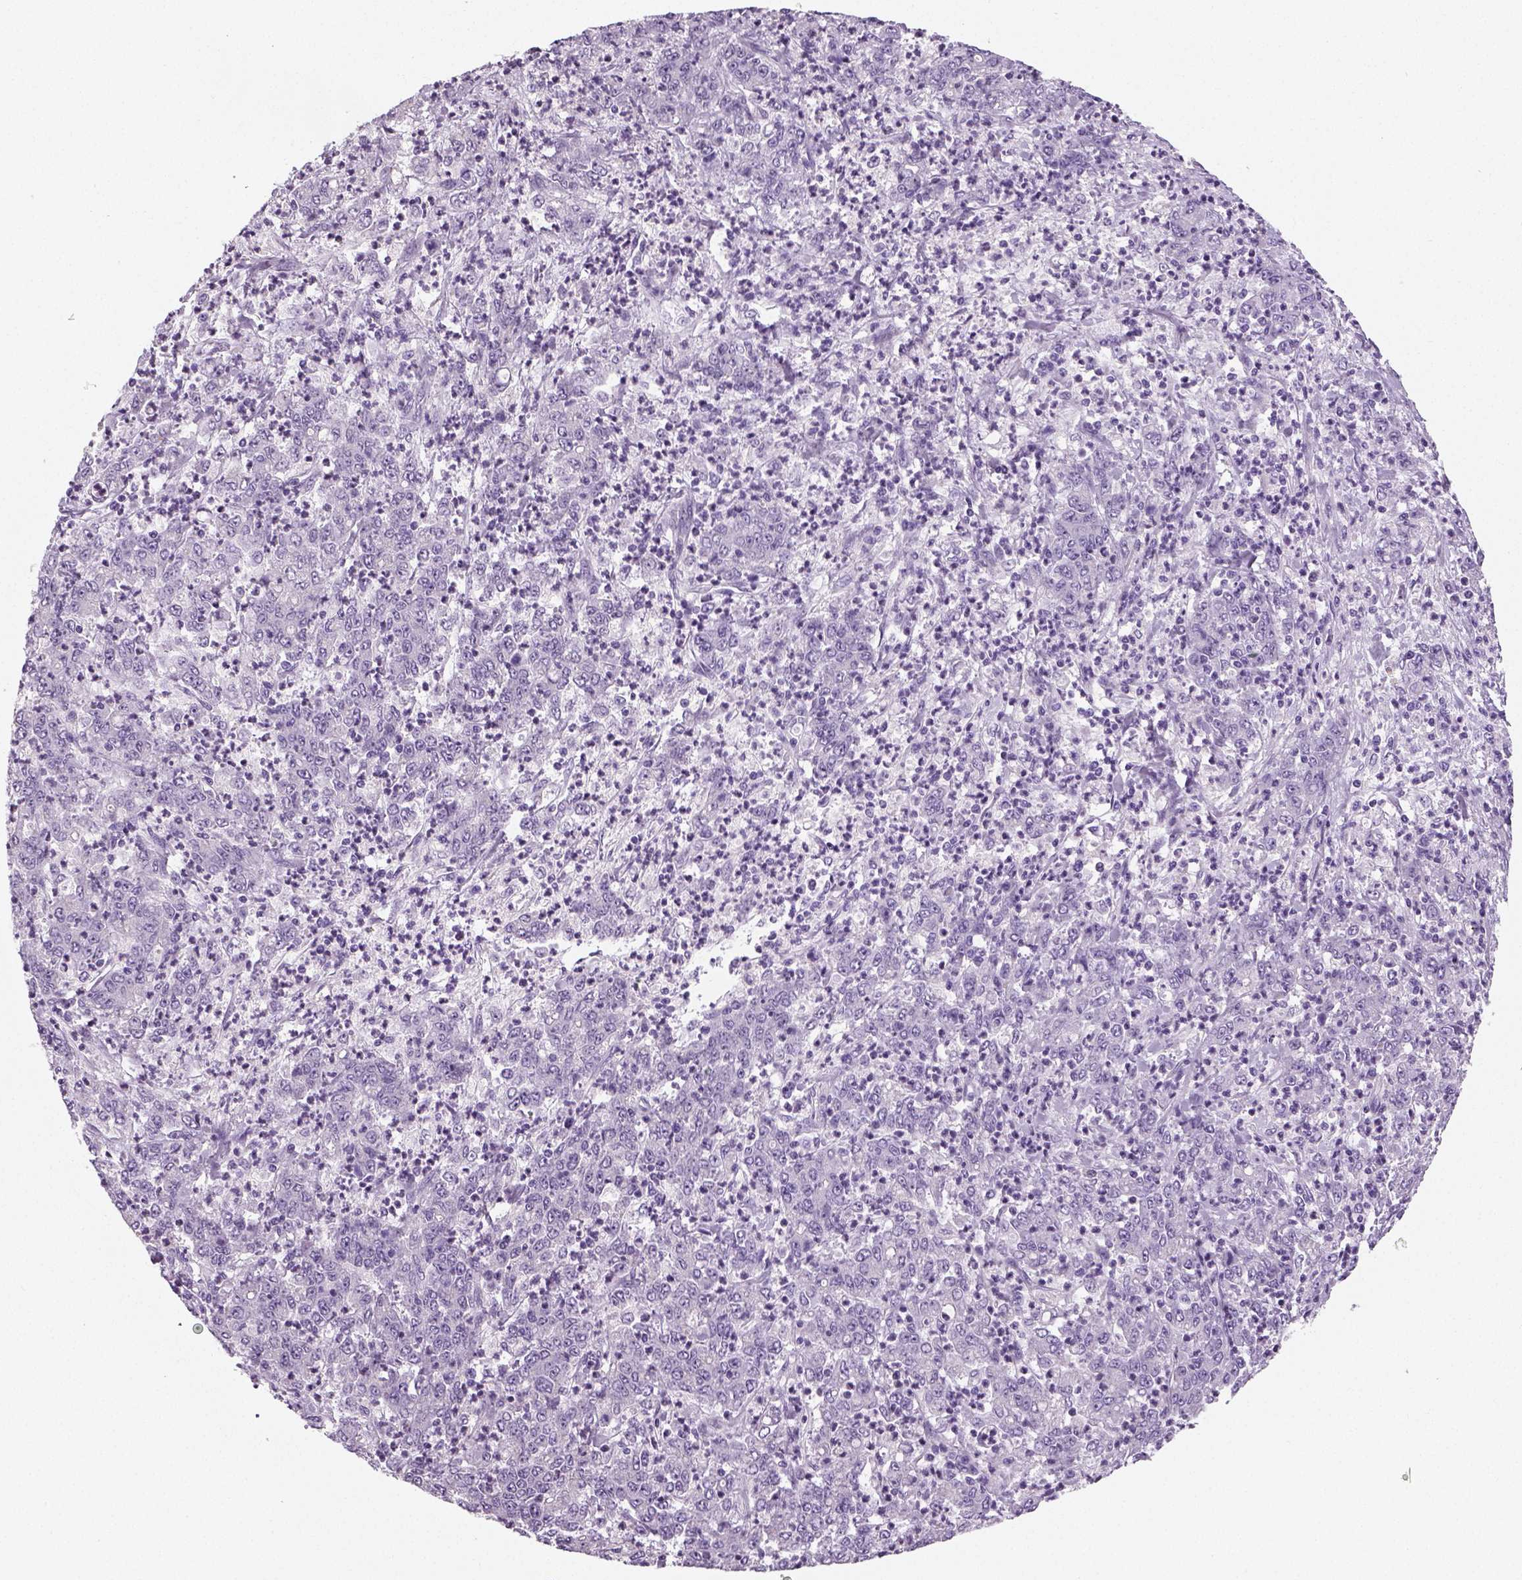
{"staining": {"intensity": "negative", "quantity": "none", "location": "none"}, "tissue": "stomach cancer", "cell_type": "Tumor cells", "image_type": "cancer", "snomed": [{"axis": "morphology", "description": "Adenocarcinoma, NOS"}, {"axis": "topography", "description": "Stomach, lower"}], "caption": "Histopathology image shows no protein expression in tumor cells of stomach cancer tissue.", "gene": "TSPAN7", "patient": {"sex": "female", "age": 71}}